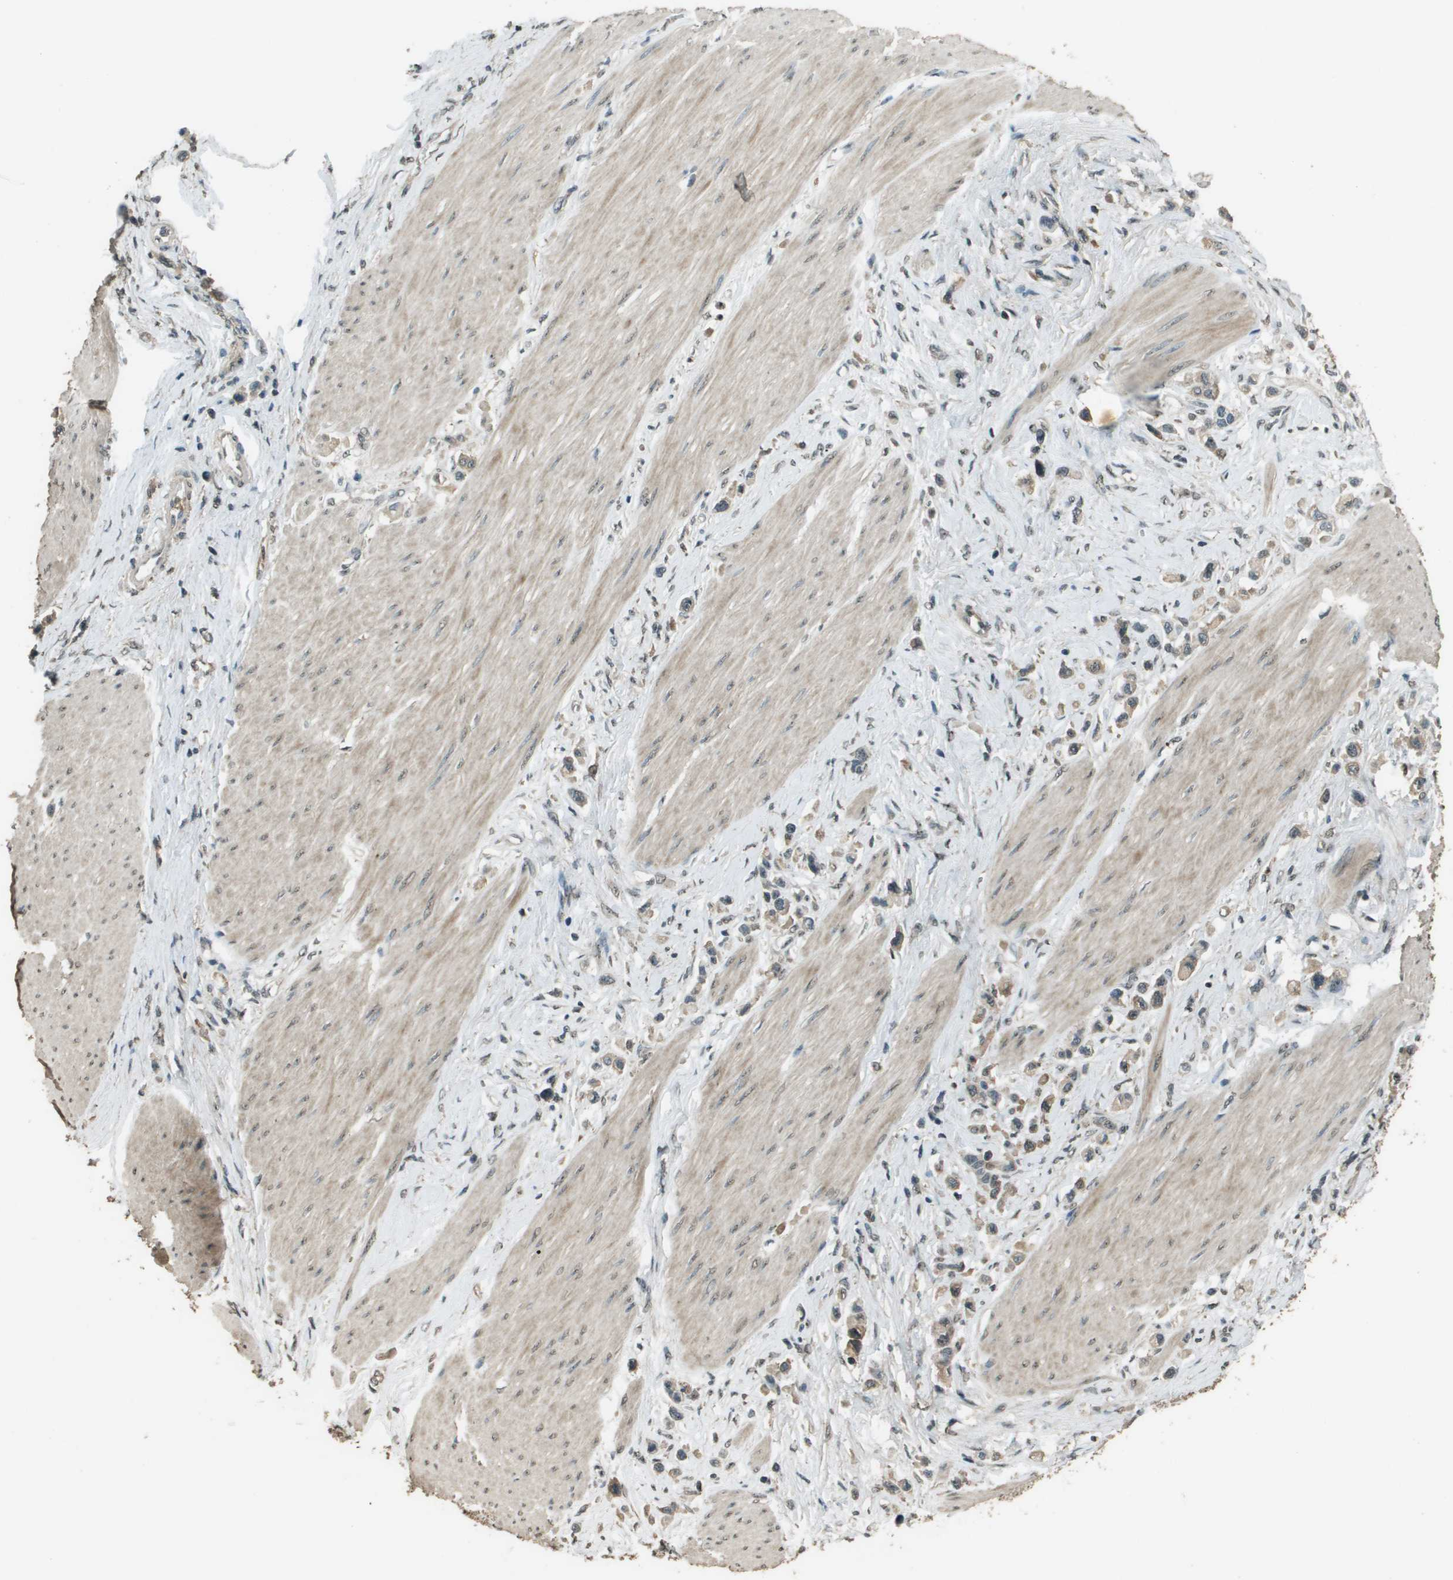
{"staining": {"intensity": "weak", "quantity": ">75%", "location": "cytoplasmic/membranous"}, "tissue": "stomach cancer", "cell_type": "Tumor cells", "image_type": "cancer", "snomed": [{"axis": "morphology", "description": "Adenocarcinoma, NOS"}, {"axis": "topography", "description": "Stomach"}], "caption": "The micrograph exhibits a brown stain indicating the presence of a protein in the cytoplasmic/membranous of tumor cells in stomach adenocarcinoma.", "gene": "SDC3", "patient": {"sex": "female", "age": 65}}